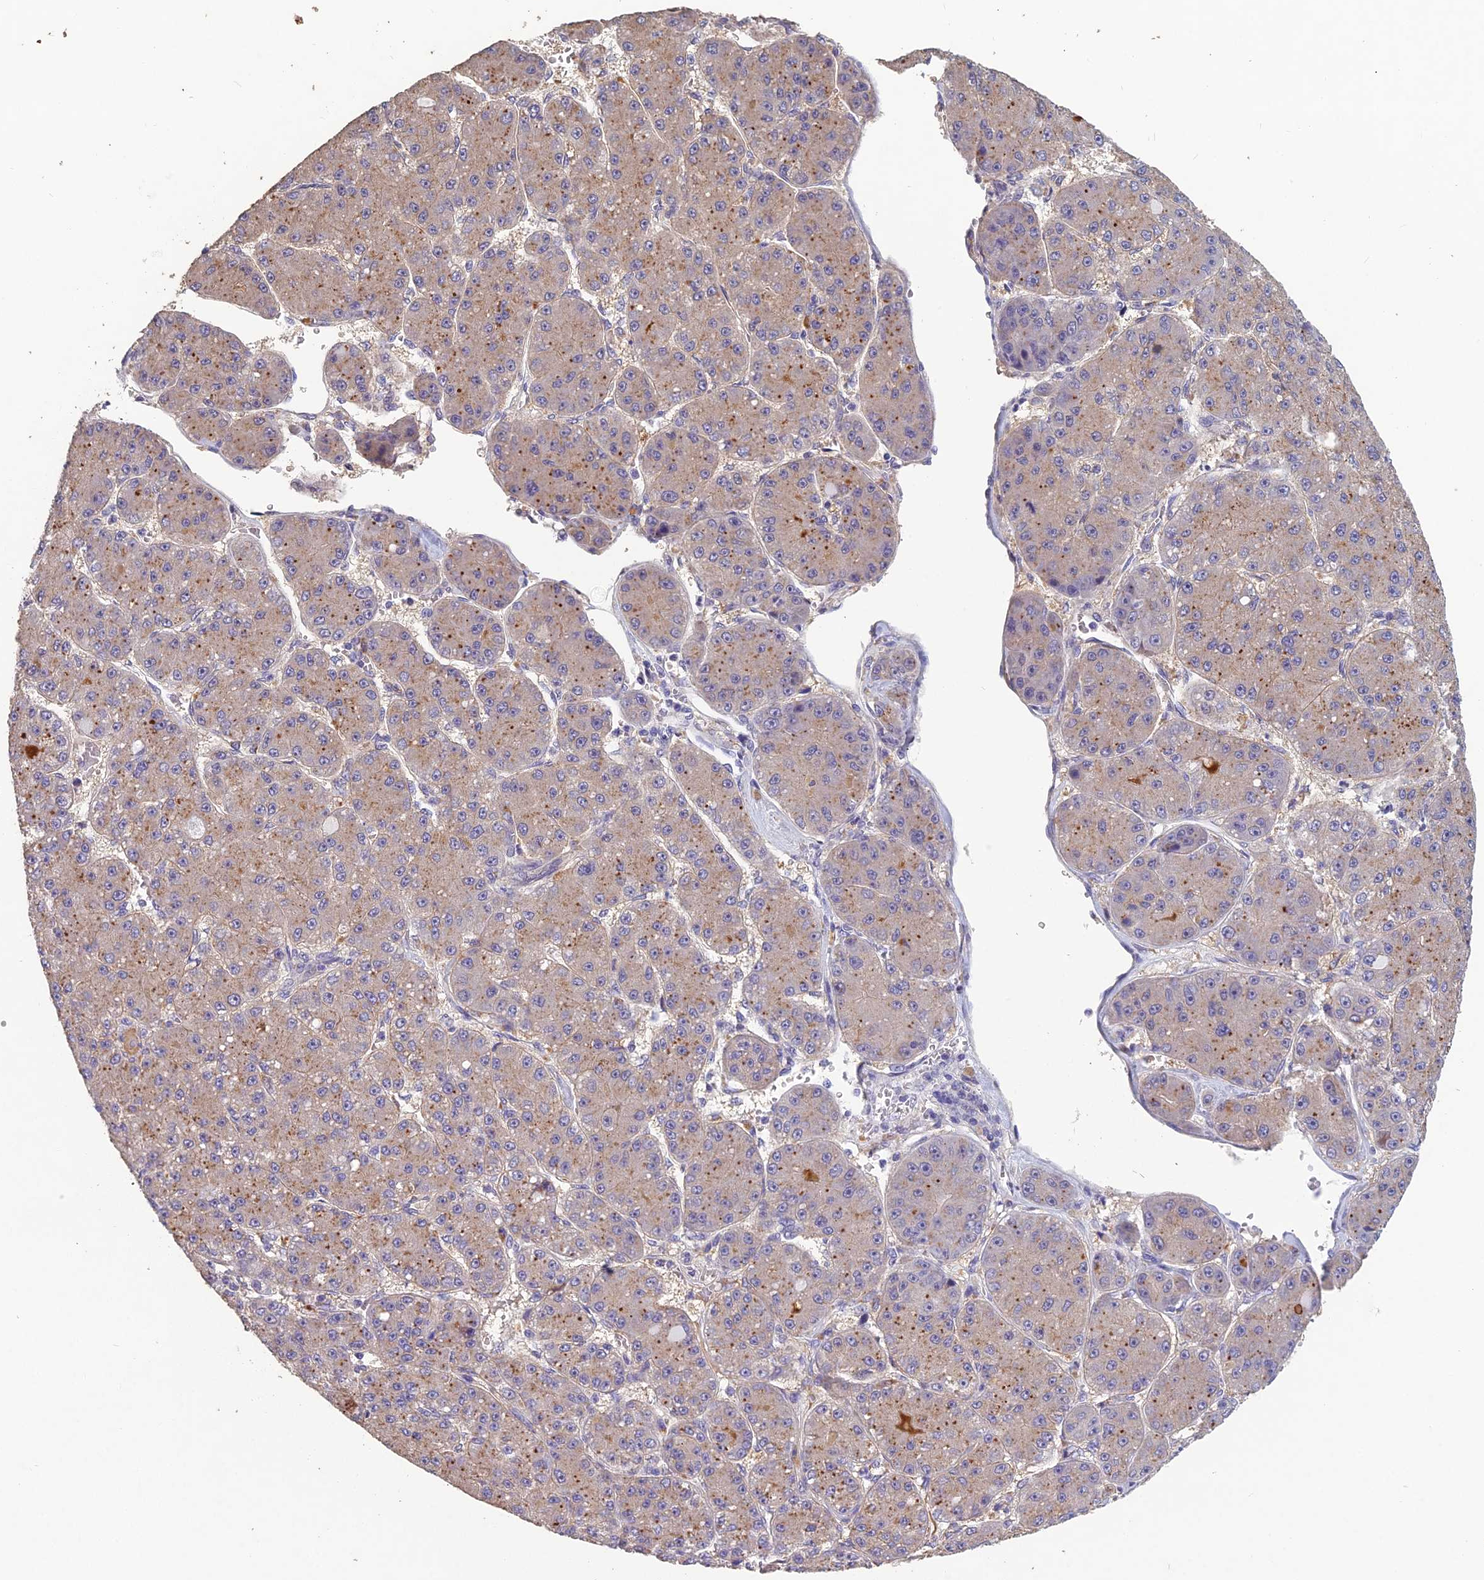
{"staining": {"intensity": "moderate", "quantity": "25%-75%", "location": "cytoplasmic/membranous"}, "tissue": "liver cancer", "cell_type": "Tumor cells", "image_type": "cancer", "snomed": [{"axis": "morphology", "description": "Carcinoma, Hepatocellular, NOS"}, {"axis": "topography", "description": "Liver"}], "caption": "Tumor cells display medium levels of moderate cytoplasmic/membranous positivity in about 25%-75% of cells in liver cancer. Immunohistochemistry (ihc) stains the protein in brown and the nuclei are stained blue.", "gene": "CEACAM16", "patient": {"sex": "male", "age": 67}}